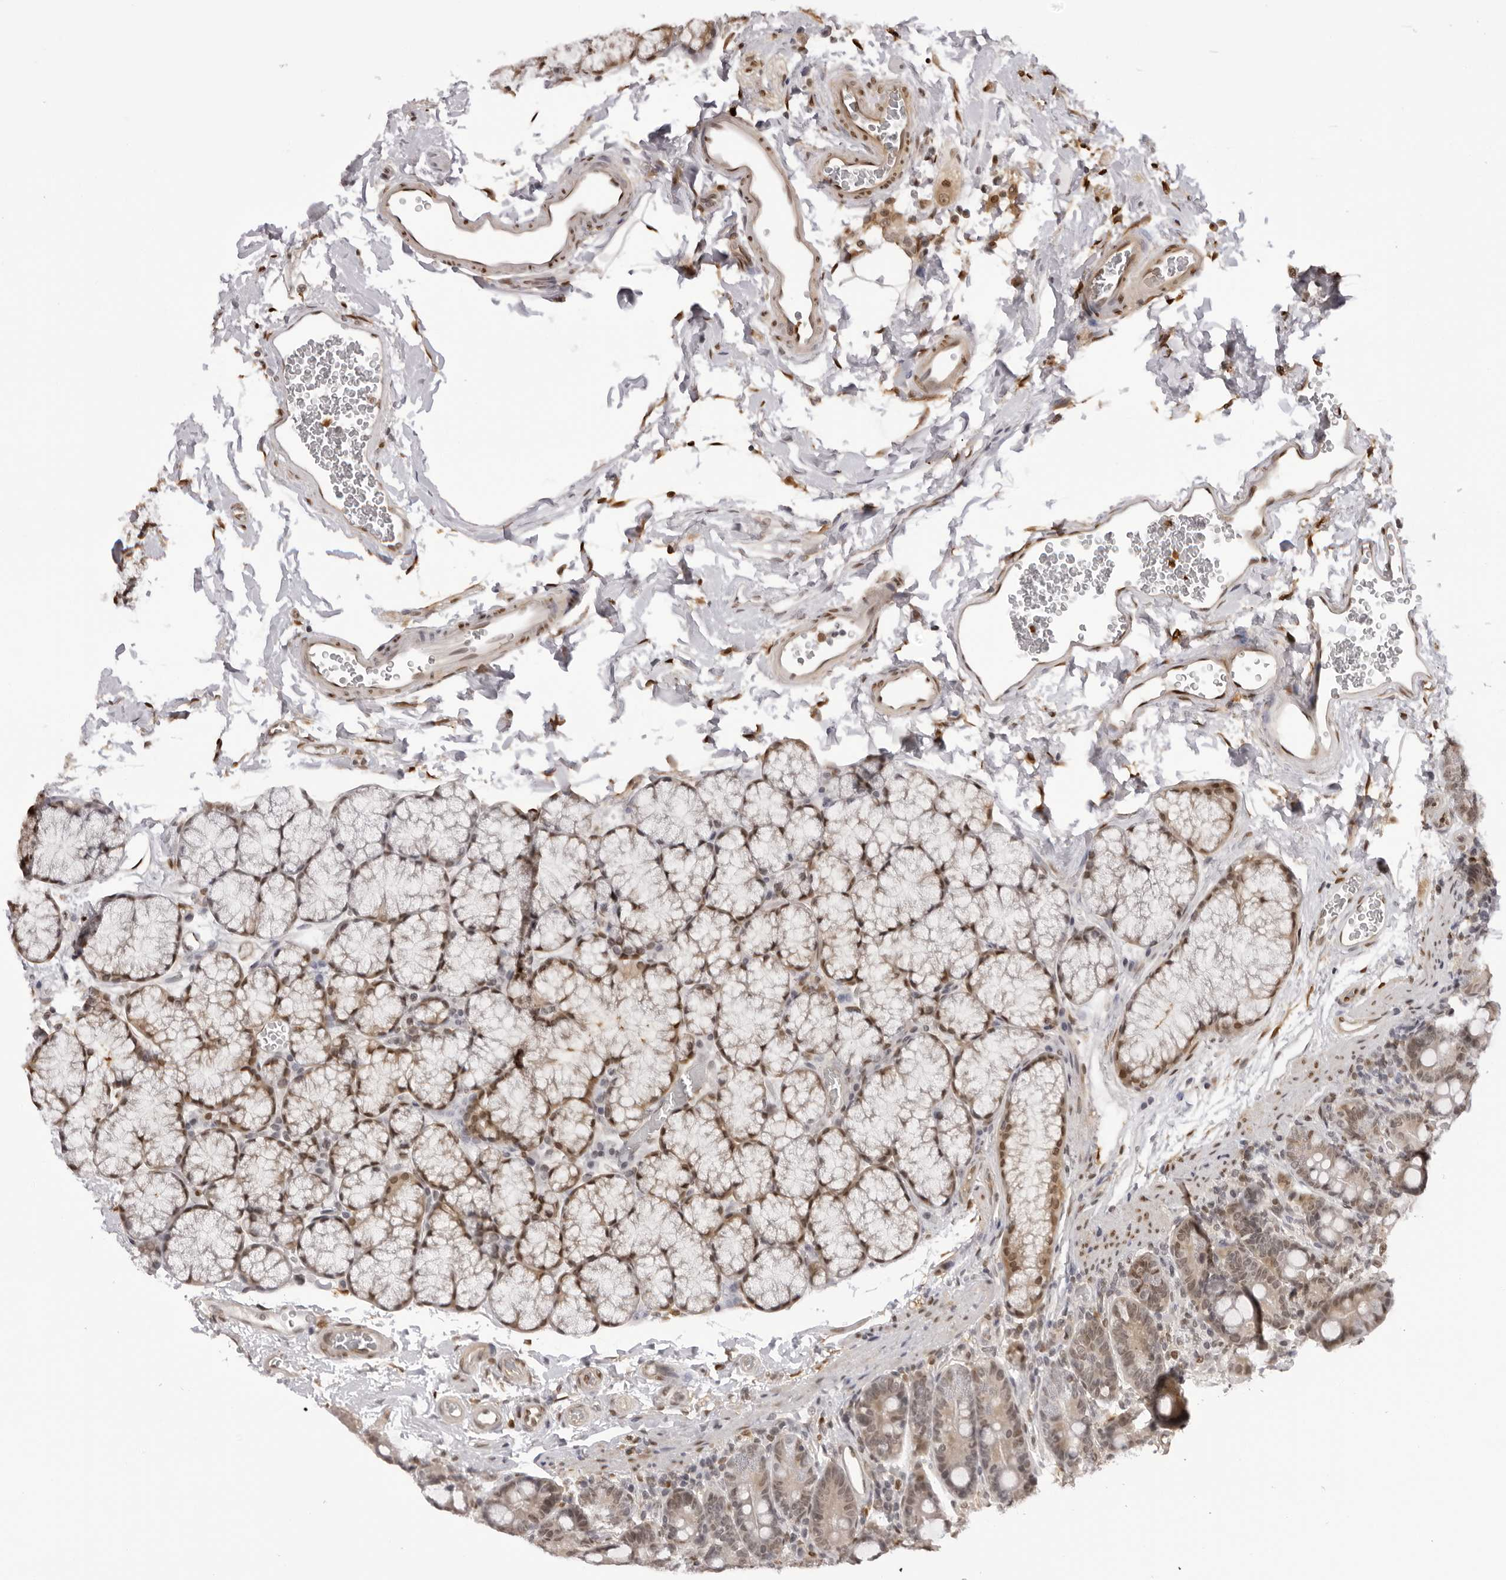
{"staining": {"intensity": "moderate", "quantity": "25%-75%", "location": "nuclear"}, "tissue": "duodenum", "cell_type": "Glandular cells", "image_type": "normal", "snomed": [{"axis": "morphology", "description": "Normal tissue, NOS"}, {"axis": "topography", "description": "Duodenum"}], "caption": "Duodenum stained with DAB (3,3'-diaminobenzidine) IHC demonstrates medium levels of moderate nuclear staining in approximately 25%-75% of glandular cells.", "gene": "HSPA4", "patient": {"sex": "male", "age": 35}}